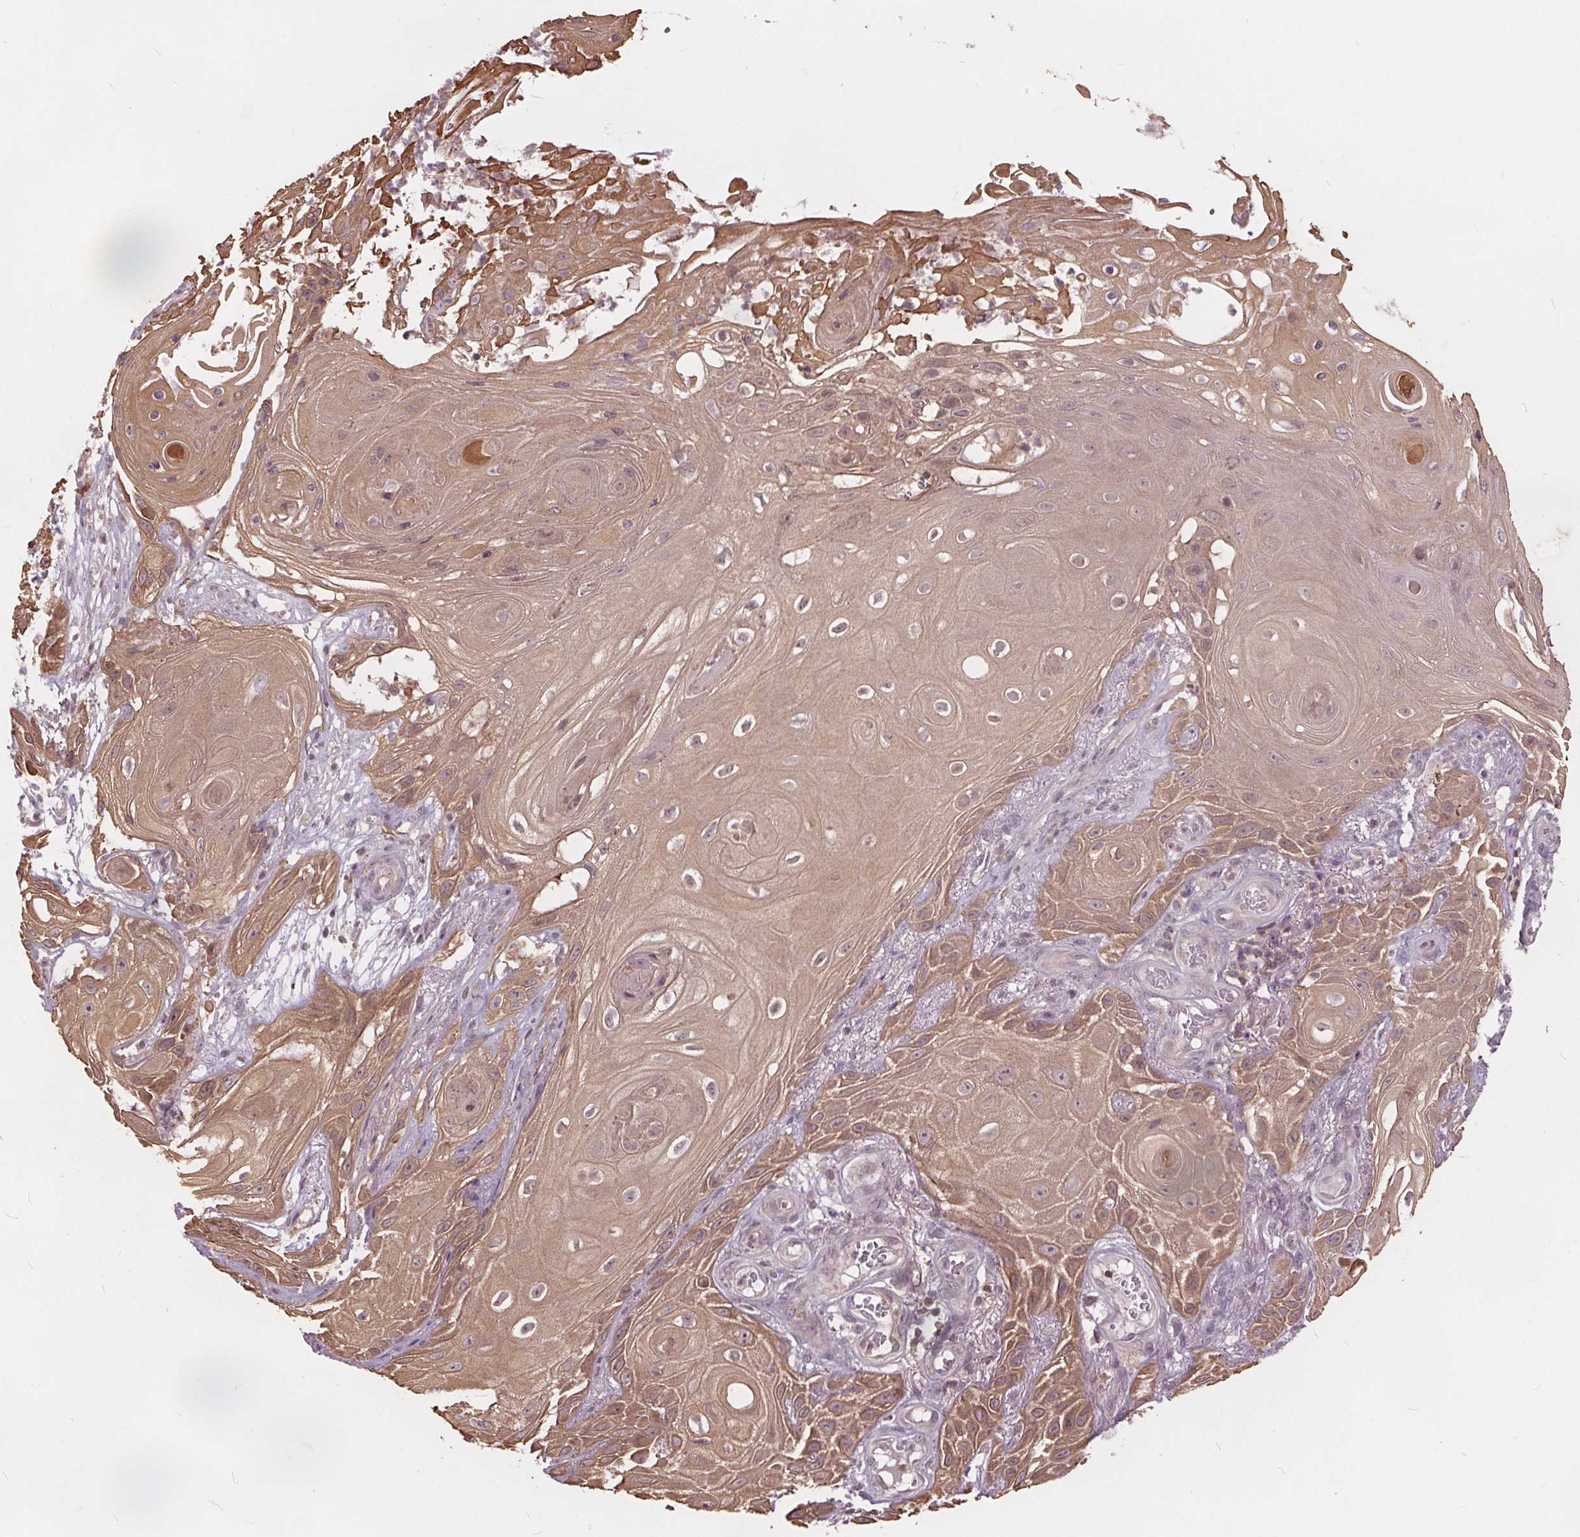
{"staining": {"intensity": "moderate", "quantity": ">75%", "location": "cytoplasmic/membranous"}, "tissue": "skin cancer", "cell_type": "Tumor cells", "image_type": "cancer", "snomed": [{"axis": "morphology", "description": "Squamous cell carcinoma, NOS"}, {"axis": "topography", "description": "Skin"}], "caption": "Skin squamous cell carcinoma stained for a protein reveals moderate cytoplasmic/membranous positivity in tumor cells.", "gene": "HIF1AN", "patient": {"sex": "male", "age": 62}}